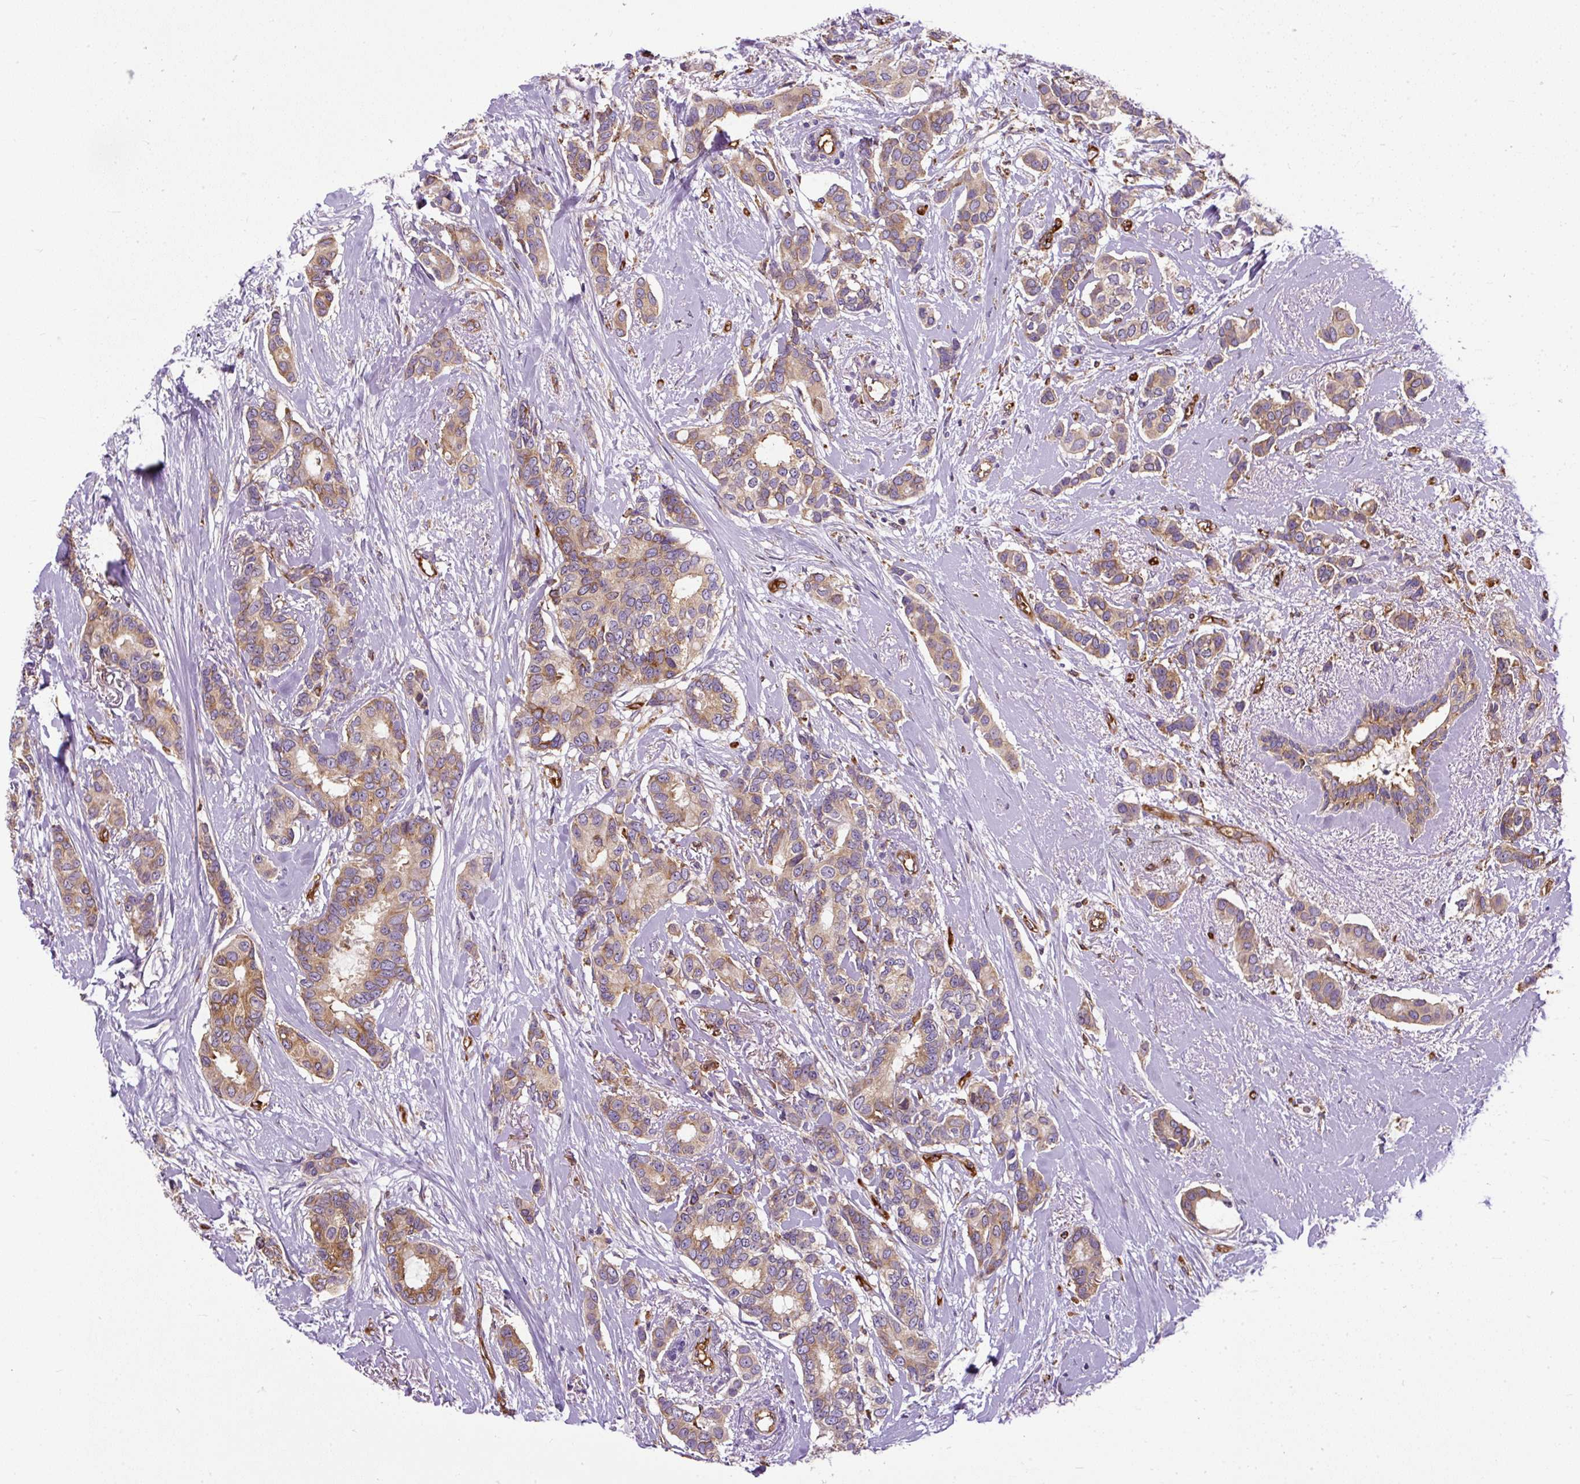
{"staining": {"intensity": "moderate", "quantity": ">75%", "location": "cytoplasmic/membranous"}, "tissue": "breast cancer", "cell_type": "Tumor cells", "image_type": "cancer", "snomed": [{"axis": "morphology", "description": "Duct carcinoma"}, {"axis": "topography", "description": "Breast"}], "caption": "Protein expression analysis of breast intraductal carcinoma displays moderate cytoplasmic/membranous staining in approximately >75% of tumor cells.", "gene": "MAP1S", "patient": {"sex": "female", "age": 73}}